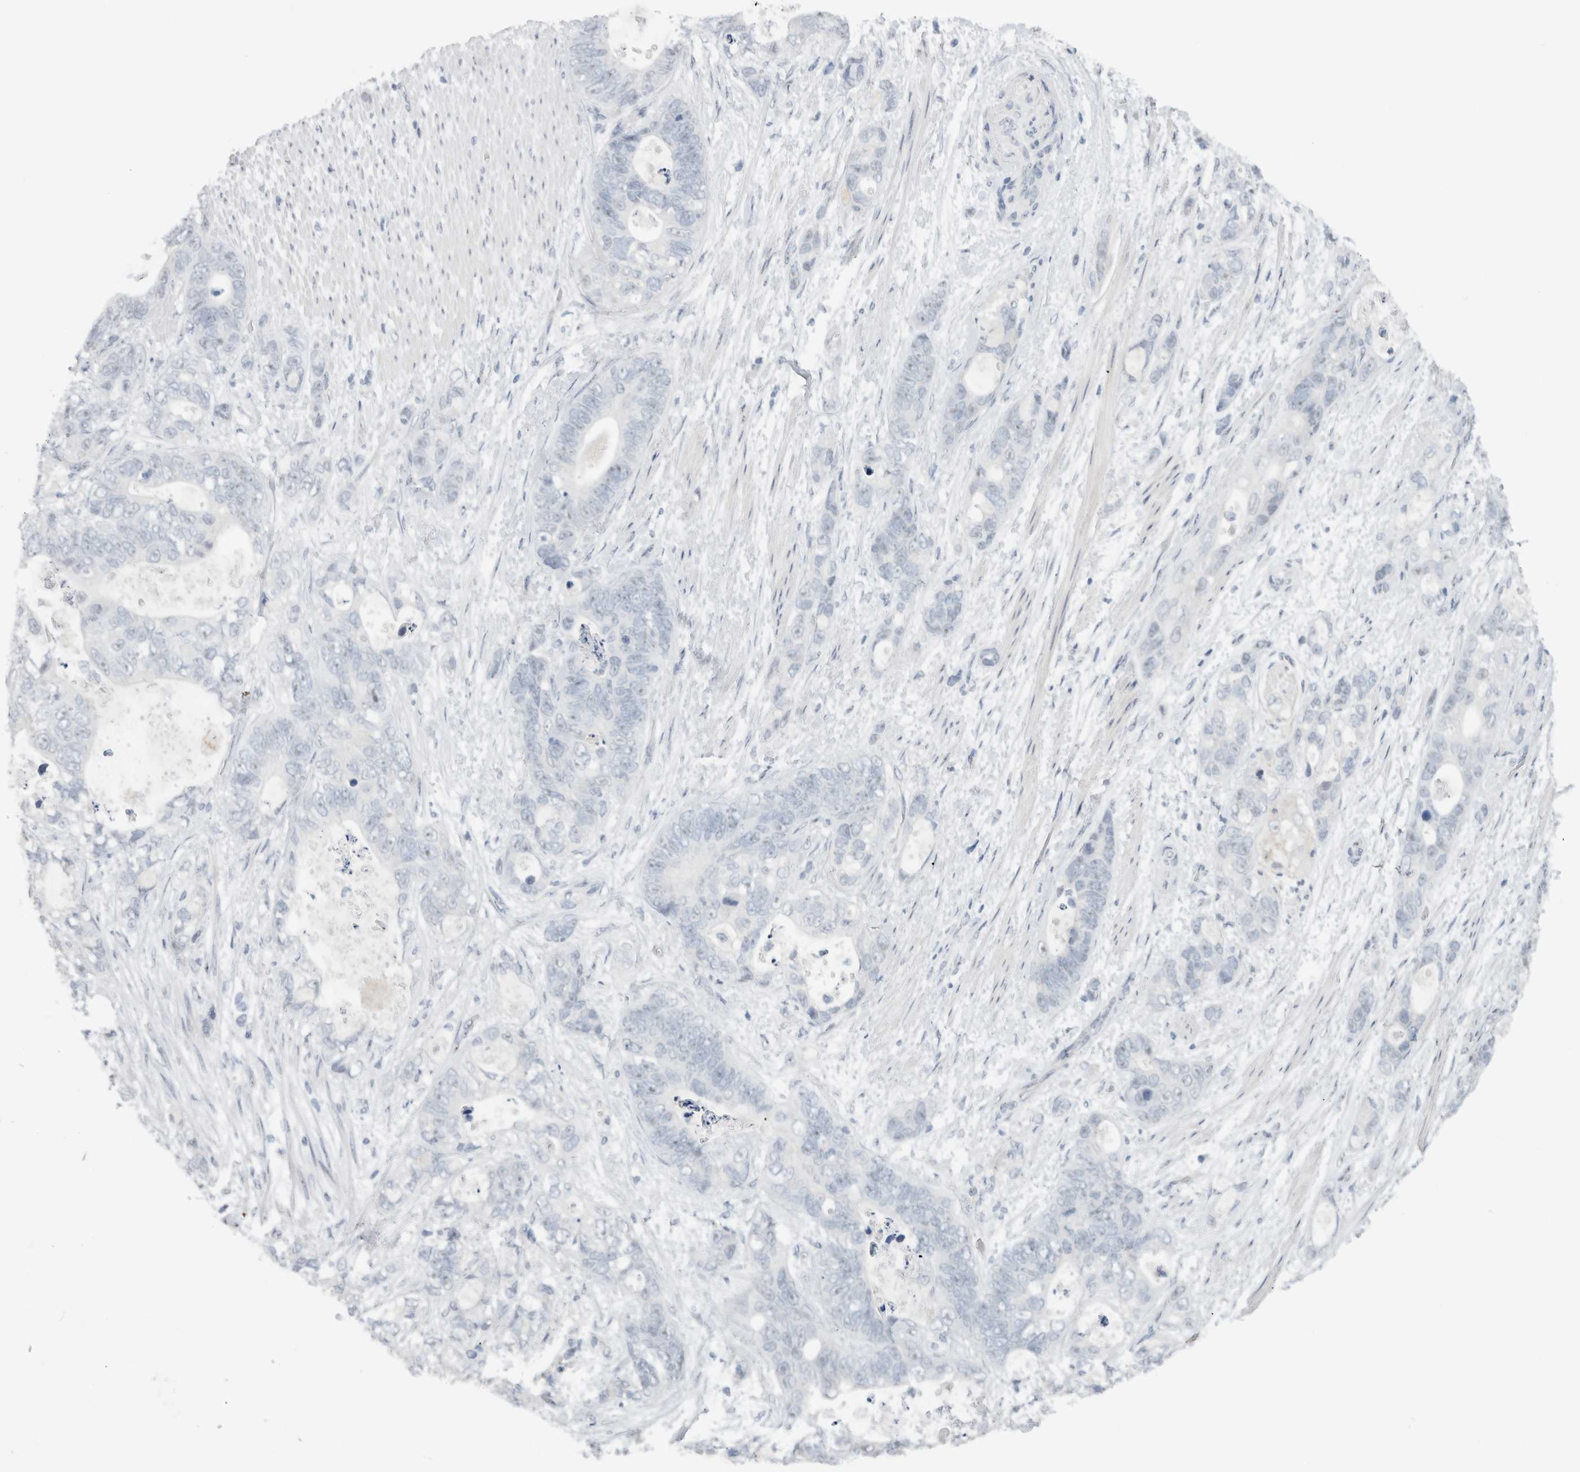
{"staining": {"intensity": "negative", "quantity": "none", "location": "none"}, "tissue": "stomach cancer", "cell_type": "Tumor cells", "image_type": "cancer", "snomed": [{"axis": "morphology", "description": "Normal tissue, NOS"}, {"axis": "morphology", "description": "Adenocarcinoma, NOS"}, {"axis": "topography", "description": "Stomach"}], "caption": "Tumor cells are negative for protein expression in human adenocarcinoma (stomach).", "gene": "FMR1NB", "patient": {"sex": "female", "age": 89}}